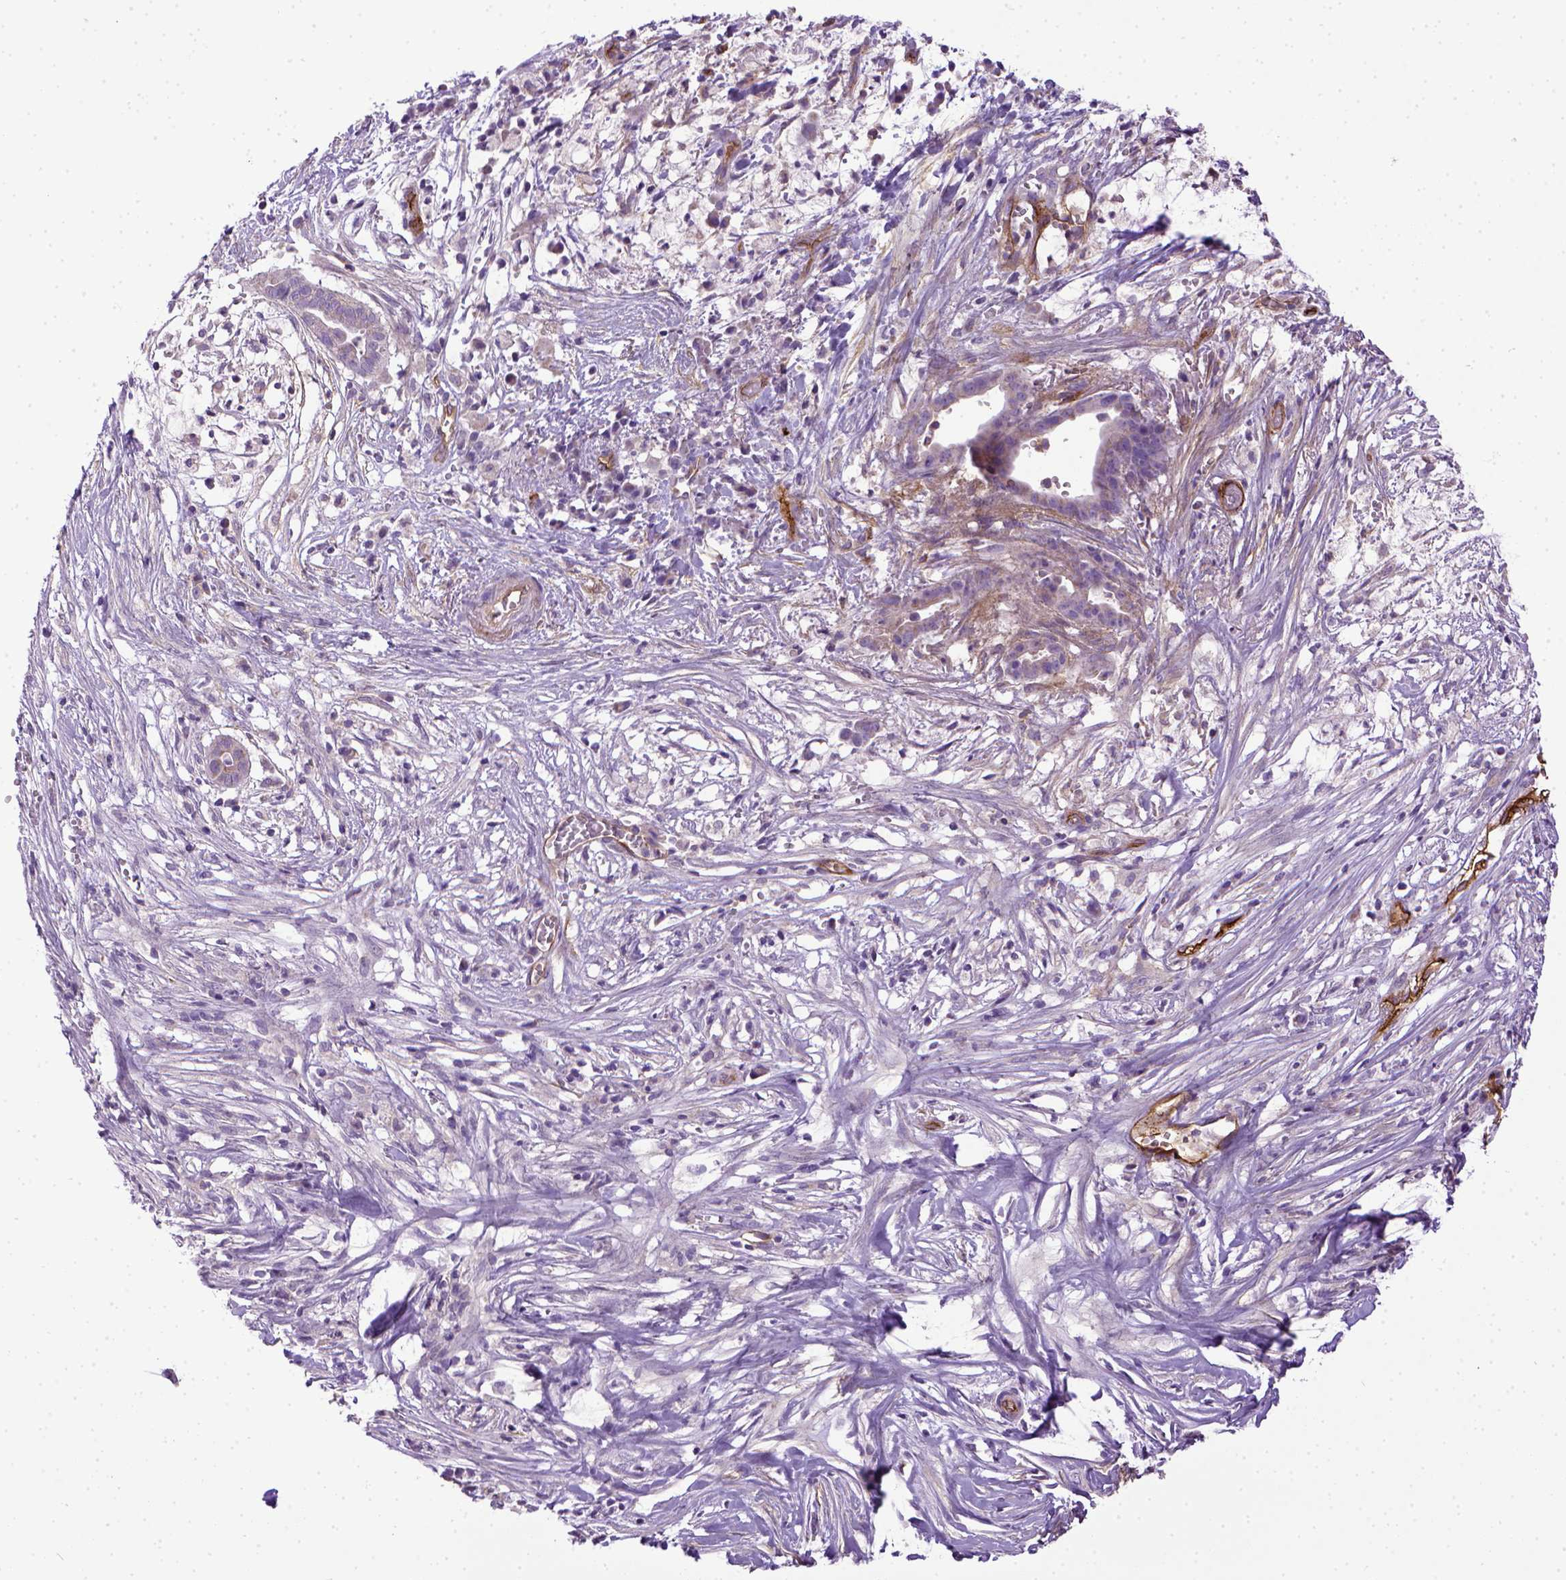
{"staining": {"intensity": "negative", "quantity": "none", "location": "none"}, "tissue": "pancreatic cancer", "cell_type": "Tumor cells", "image_type": "cancer", "snomed": [{"axis": "morphology", "description": "Adenocarcinoma, NOS"}, {"axis": "topography", "description": "Pancreas"}], "caption": "A micrograph of pancreatic adenocarcinoma stained for a protein reveals no brown staining in tumor cells.", "gene": "ENG", "patient": {"sex": "male", "age": 61}}